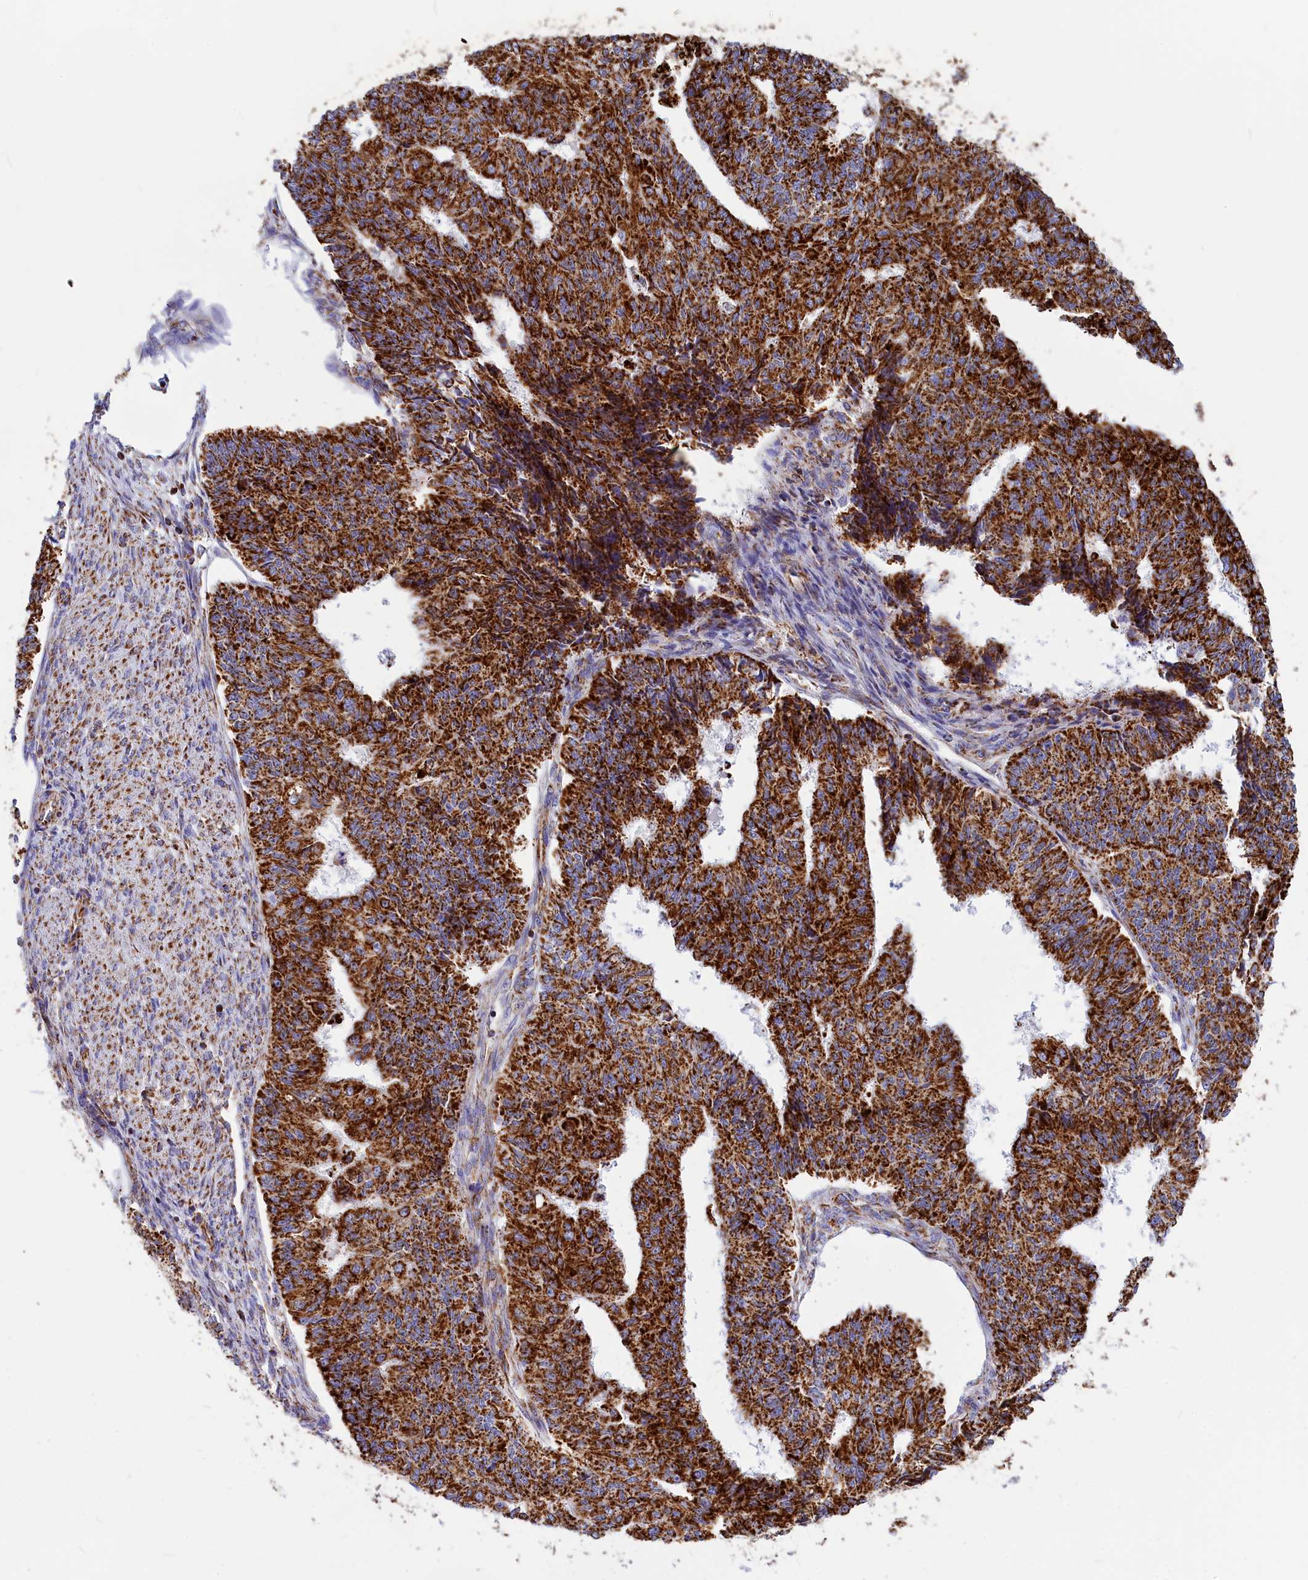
{"staining": {"intensity": "strong", "quantity": ">75%", "location": "cytoplasmic/membranous"}, "tissue": "endometrial cancer", "cell_type": "Tumor cells", "image_type": "cancer", "snomed": [{"axis": "morphology", "description": "Adenocarcinoma, NOS"}, {"axis": "topography", "description": "Endometrium"}], "caption": "Endometrial cancer (adenocarcinoma) tissue exhibits strong cytoplasmic/membranous staining in about >75% of tumor cells, visualized by immunohistochemistry.", "gene": "VDAC2", "patient": {"sex": "female", "age": 32}}